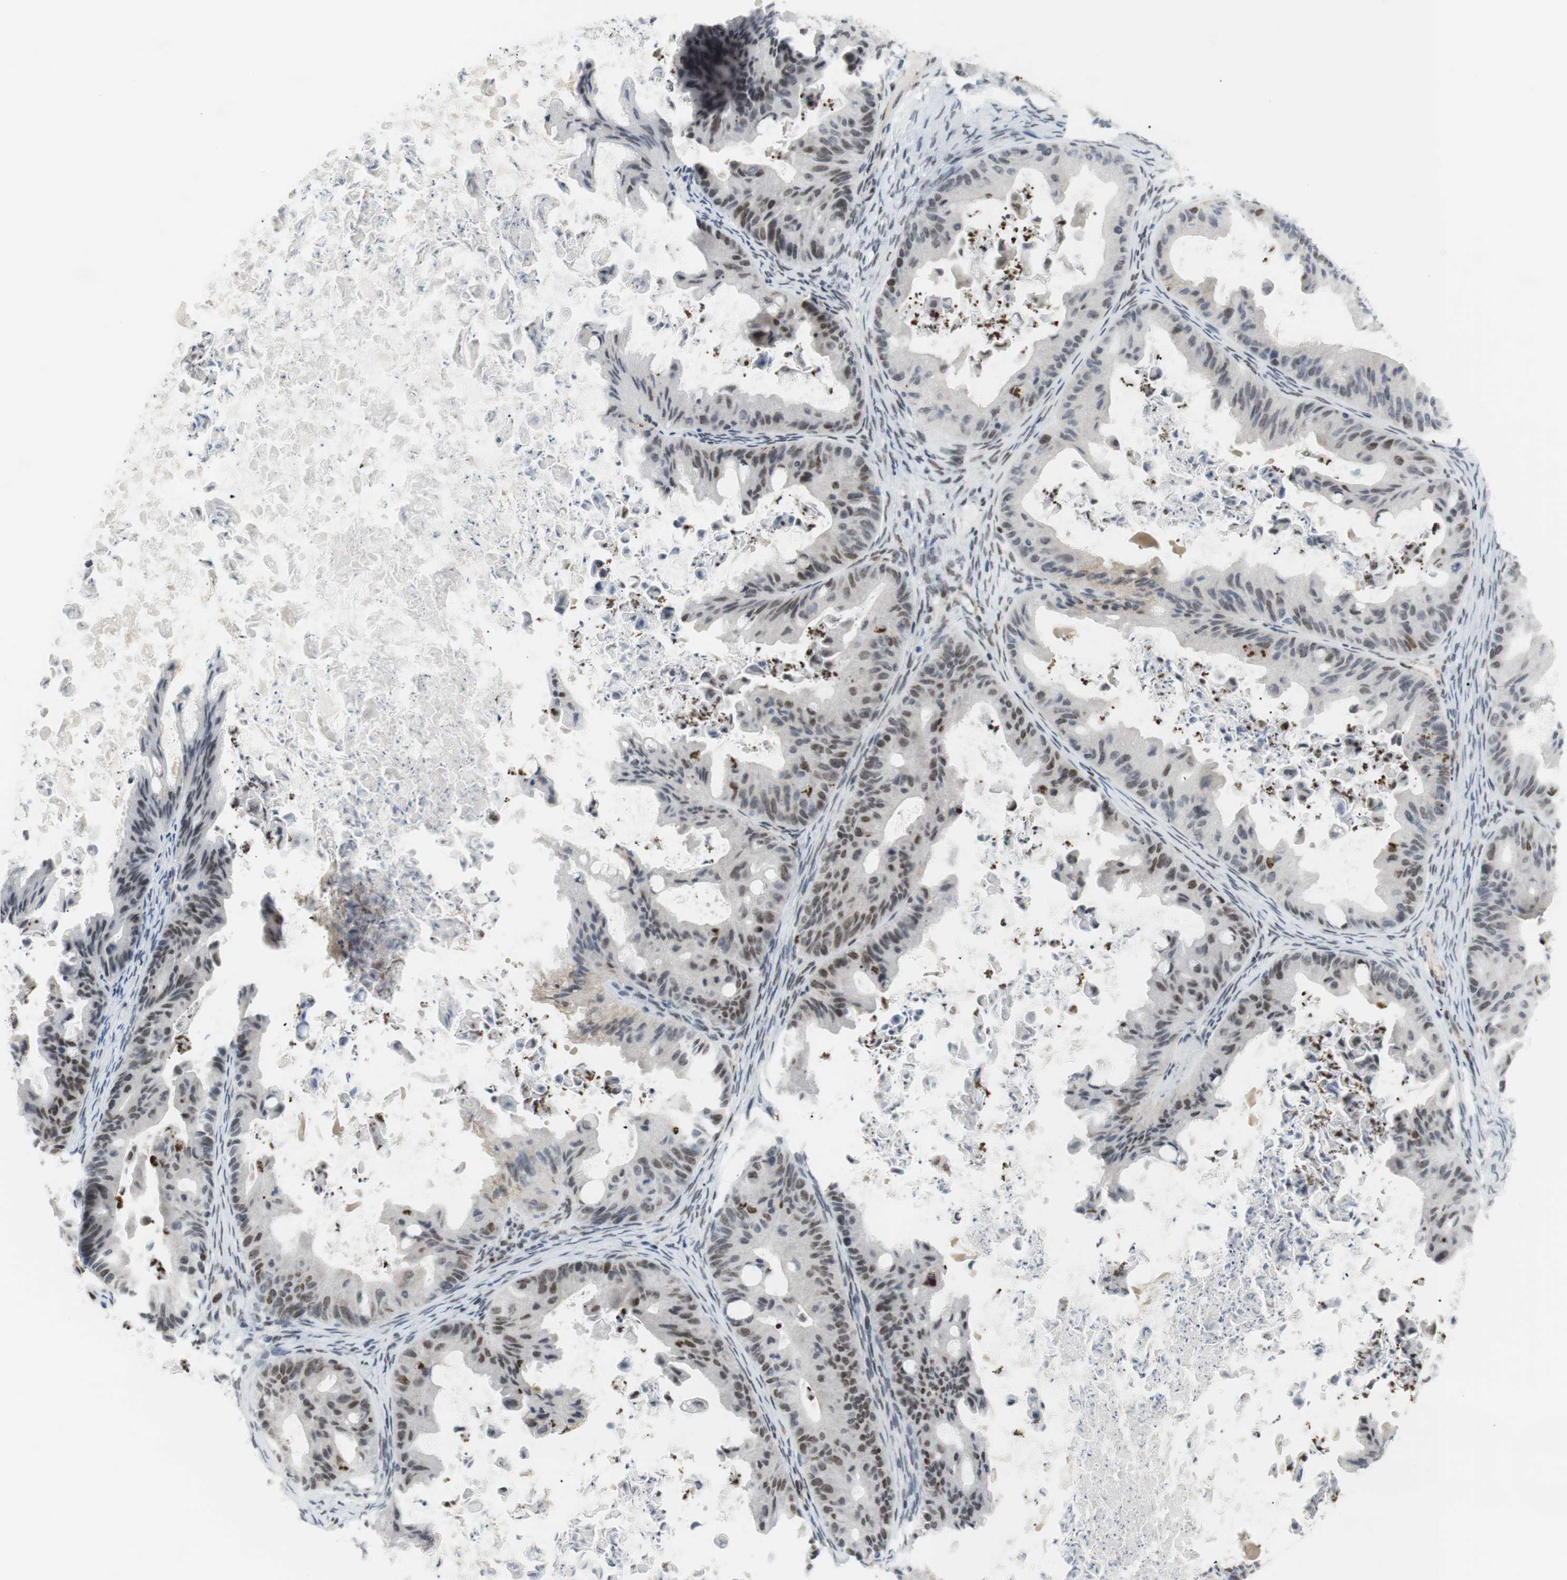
{"staining": {"intensity": "moderate", "quantity": "25%-75%", "location": "nuclear"}, "tissue": "ovarian cancer", "cell_type": "Tumor cells", "image_type": "cancer", "snomed": [{"axis": "morphology", "description": "Cystadenocarcinoma, mucinous, NOS"}, {"axis": "topography", "description": "Ovary"}], "caption": "A photomicrograph of human ovarian mucinous cystadenocarcinoma stained for a protein shows moderate nuclear brown staining in tumor cells. (DAB IHC, brown staining for protein, blue staining for nuclei).", "gene": "BMI1", "patient": {"sex": "female", "age": 37}}